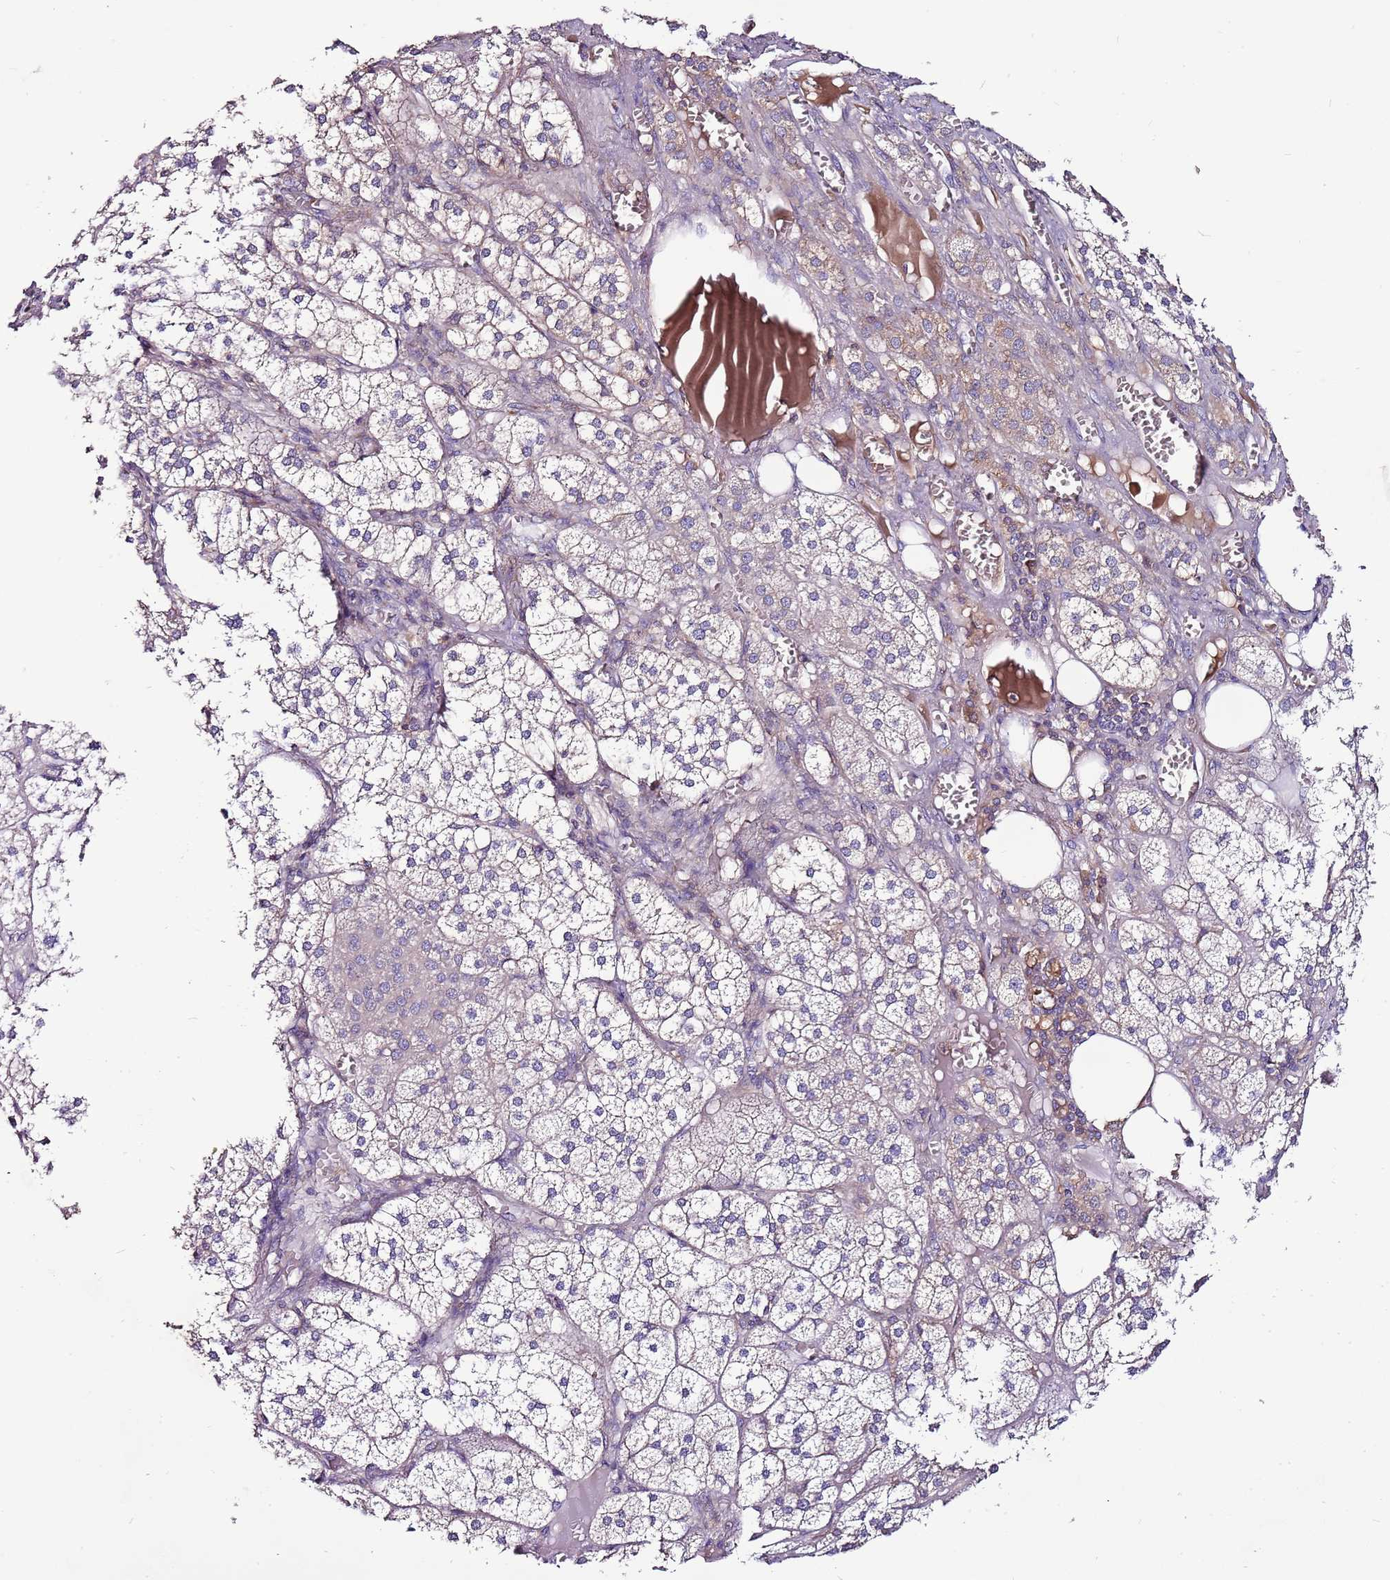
{"staining": {"intensity": "moderate", "quantity": "<25%", "location": "cytoplasmic/membranous"}, "tissue": "adrenal gland", "cell_type": "Glandular cells", "image_type": "normal", "snomed": [{"axis": "morphology", "description": "Normal tissue, NOS"}, {"axis": "topography", "description": "Adrenal gland"}], "caption": "IHC histopathology image of benign human adrenal gland stained for a protein (brown), which exhibits low levels of moderate cytoplasmic/membranous positivity in approximately <25% of glandular cells.", "gene": "IGIP", "patient": {"sex": "female", "age": 61}}